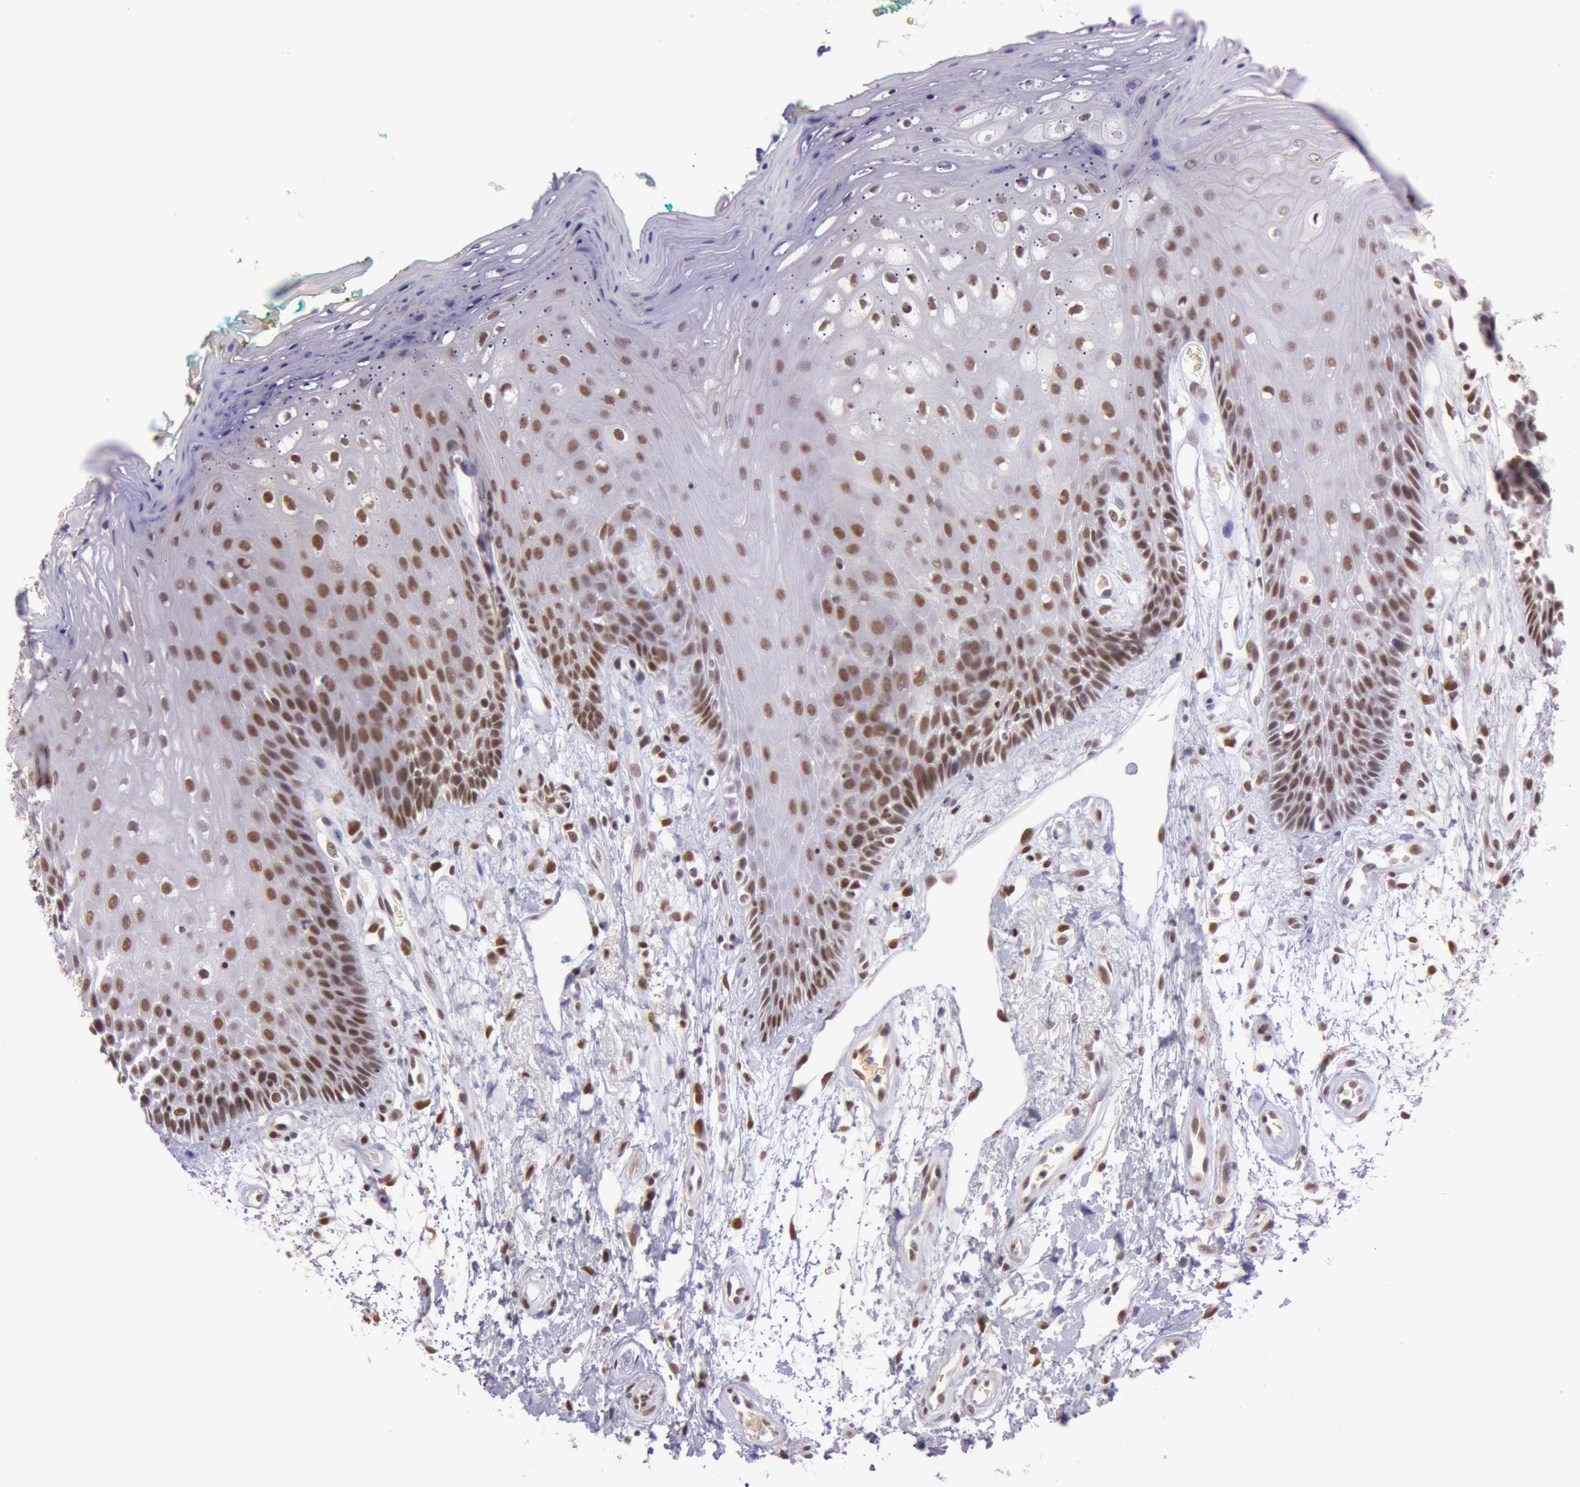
{"staining": {"intensity": "strong", "quantity": ">75%", "location": "nuclear"}, "tissue": "oral mucosa", "cell_type": "Squamous epithelial cells", "image_type": "normal", "snomed": [{"axis": "morphology", "description": "Normal tissue, NOS"}, {"axis": "morphology", "description": "Squamous cell carcinoma, NOS"}, {"axis": "topography", "description": "Skeletal muscle"}, {"axis": "topography", "description": "Oral tissue"}, {"axis": "topography", "description": "Head-Neck"}], "caption": "Protein staining of benign oral mucosa shows strong nuclear expression in approximately >75% of squamous epithelial cells.", "gene": "NBN", "patient": {"sex": "female", "age": 84}}